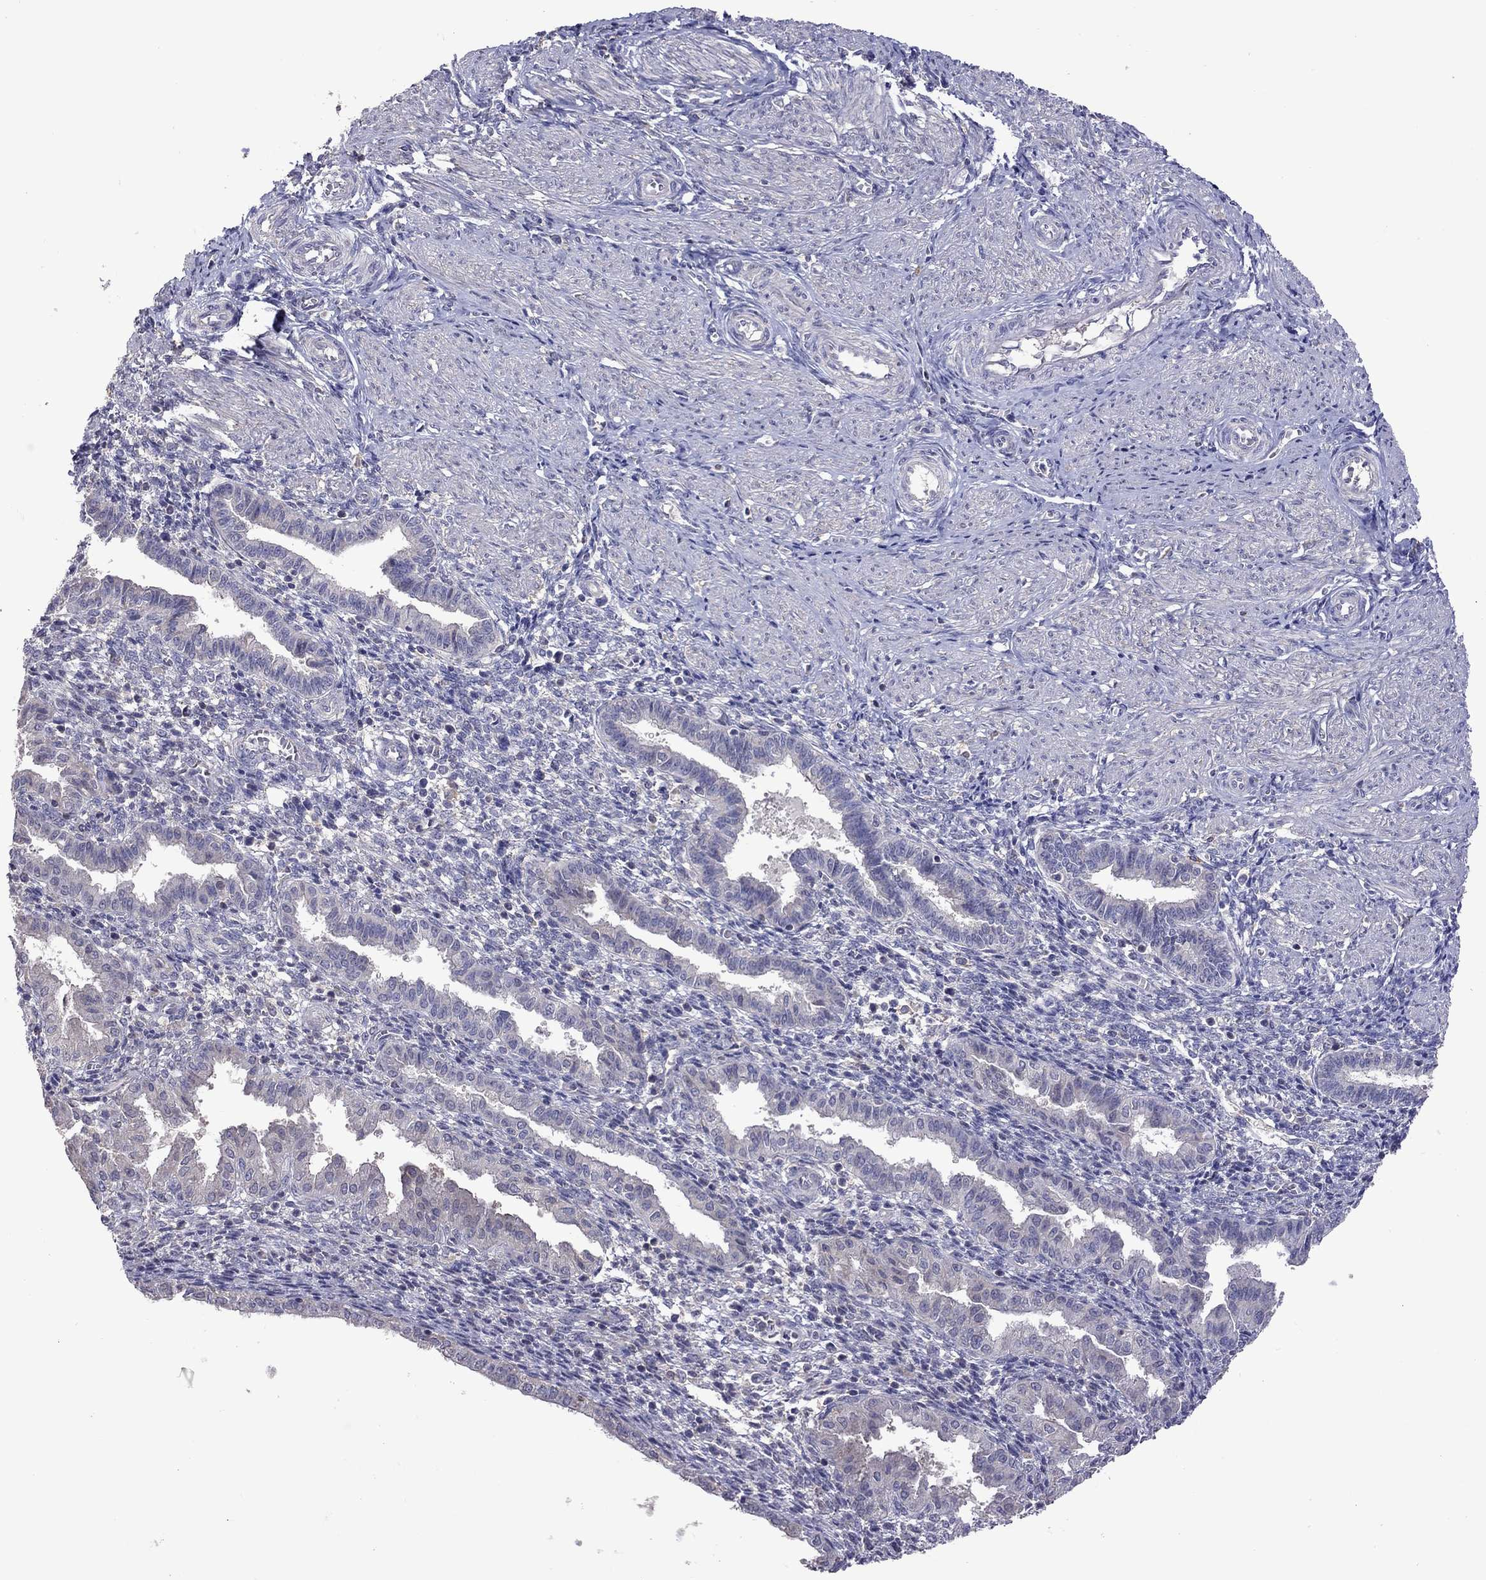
{"staining": {"intensity": "negative", "quantity": "none", "location": "none"}, "tissue": "endometrium", "cell_type": "Cells in endometrial stroma", "image_type": "normal", "snomed": [{"axis": "morphology", "description": "Normal tissue, NOS"}, {"axis": "topography", "description": "Endometrium"}], "caption": "This is a histopathology image of IHC staining of normal endometrium, which shows no expression in cells in endometrial stroma.", "gene": "RTP5", "patient": {"sex": "female", "age": 37}}